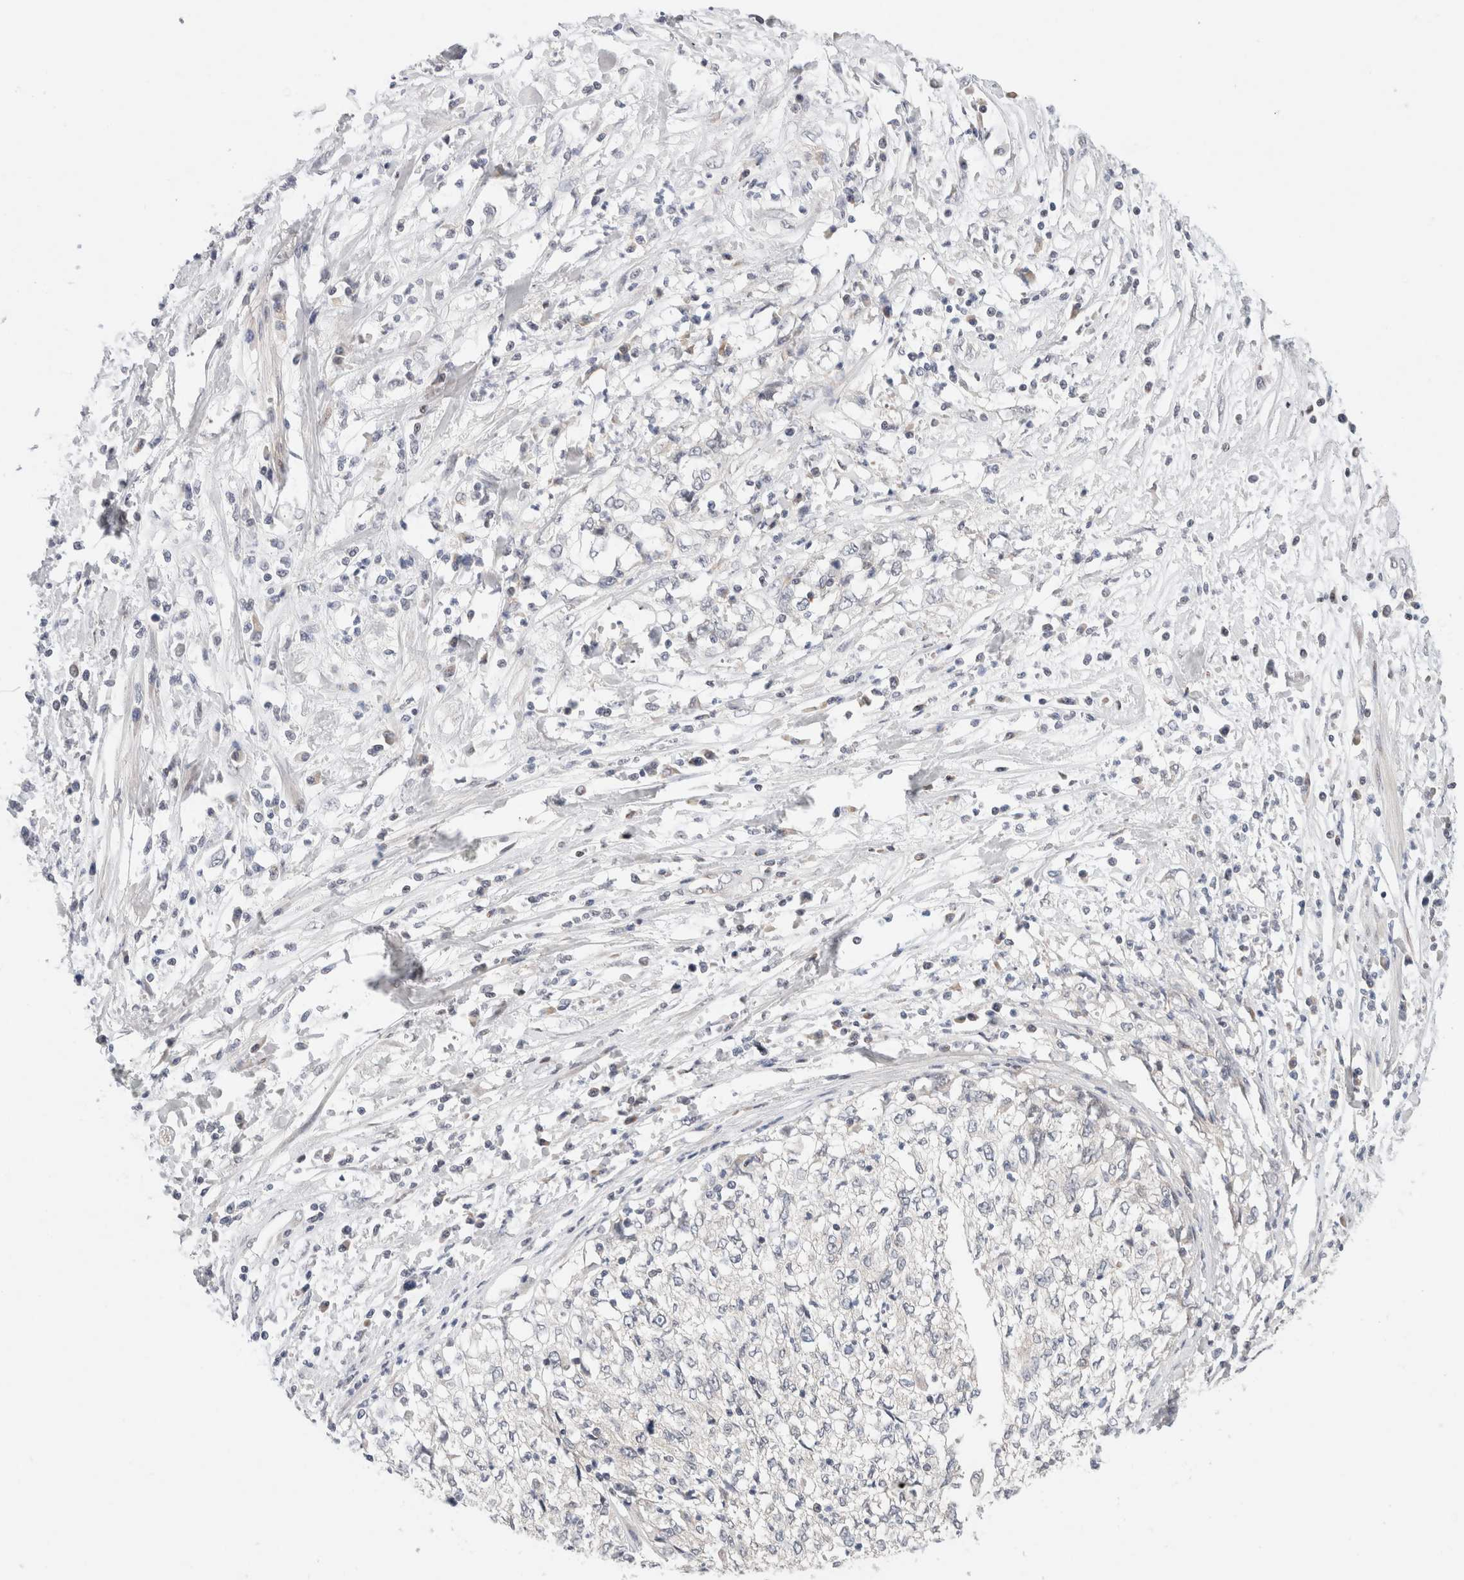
{"staining": {"intensity": "negative", "quantity": "none", "location": "none"}, "tissue": "cervical cancer", "cell_type": "Tumor cells", "image_type": "cancer", "snomed": [{"axis": "morphology", "description": "Squamous cell carcinoma, NOS"}, {"axis": "topography", "description": "Cervix"}], "caption": "Immunohistochemical staining of cervical cancer shows no significant positivity in tumor cells.", "gene": "ERI3", "patient": {"sex": "female", "age": 57}}